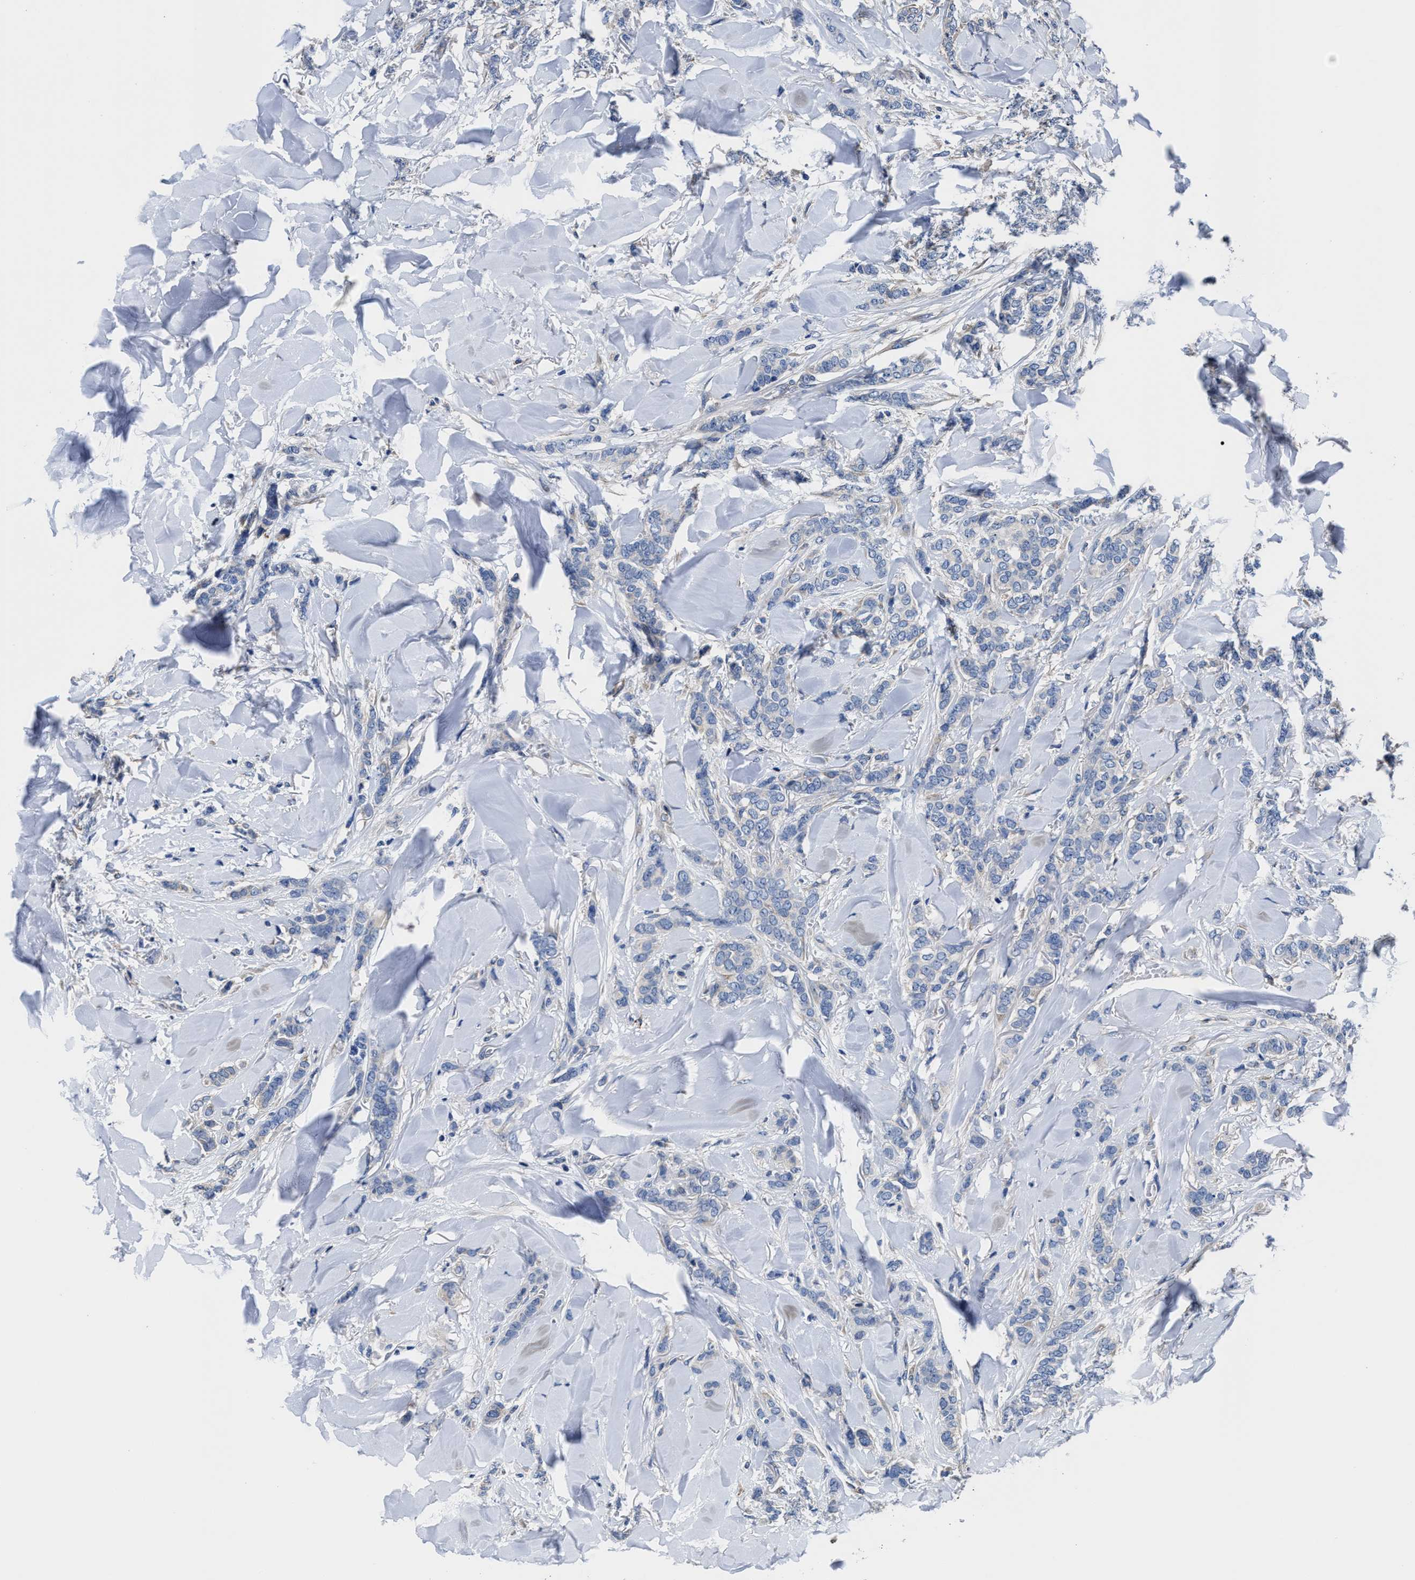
{"staining": {"intensity": "negative", "quantity": "none", "location": "none"}, "tissue": "breast cancer", "cell_type": "Tumor cells", "image_type": "cancer", "snomed": [{"axis": "morphology", "description": "Lobular carcinoma"}, {"axis": "topography", "description": "Skin"}, {"axis": "topography", "description": "Breast"}], "caption": "The micrograph shows no significant positivity in tumor cells of lobular carcinoma (breast).", "gene": "SRPK2", "patient": {"sex": "female", "age": 46}}